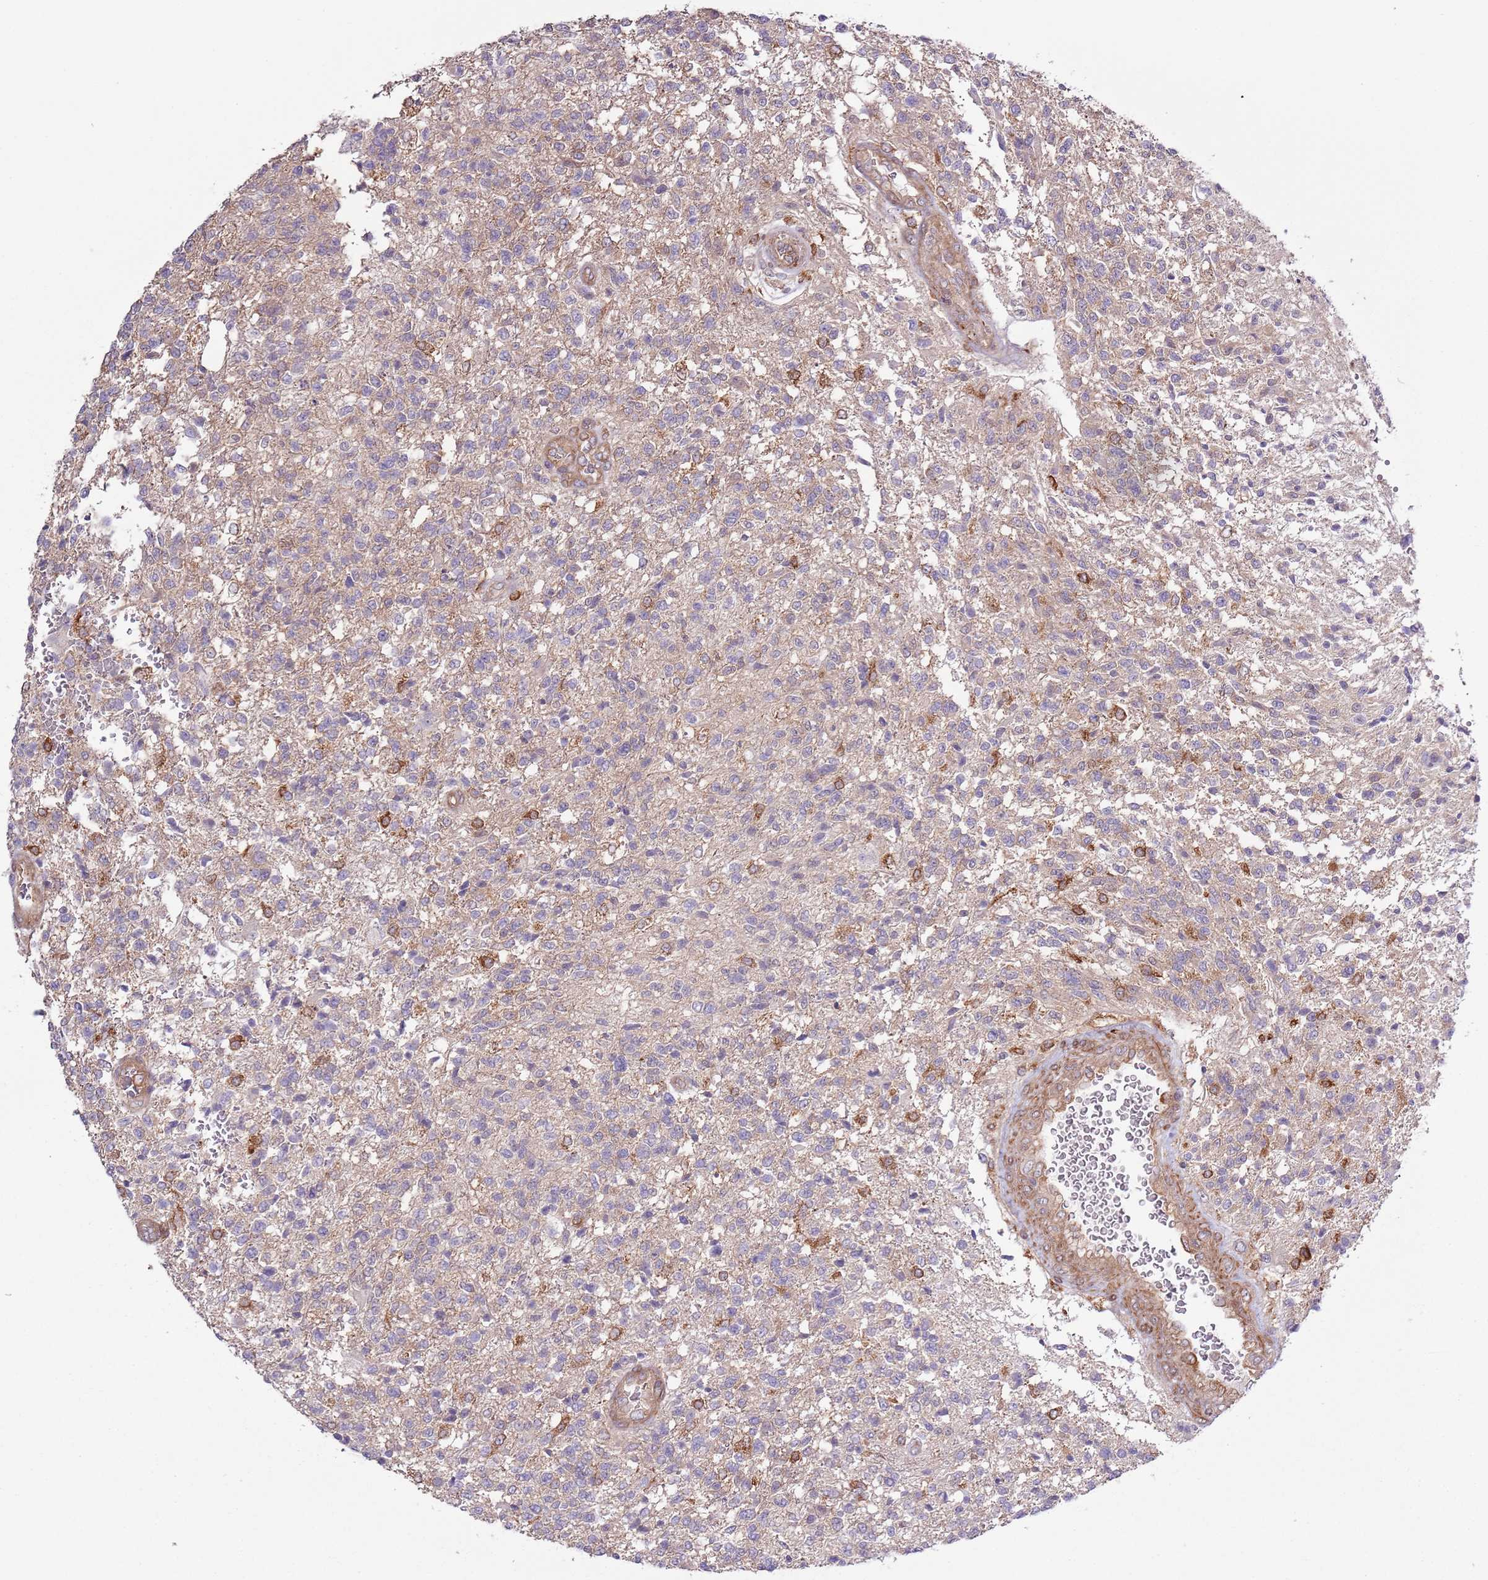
{"staining": {"intensity": "negative", "quantity": "none", "location": "none"}, "tissue": "glioma", "cell_type": "Tumor cells", "image_type": "cancer", "snomed": [{"axis": "morphology", "description": "Glioma, malignant, High grade"}, {"axis": "topography", "description": "Brain"}], "caption": "This image is of malignant high-grade glioma stained with IHC to label a protein in brown with the nuclei are counter-stained blue. There is no positivity in tumor cells.", "gene": "LPIN2", "patient": {"sex": "male", "age": 56}}